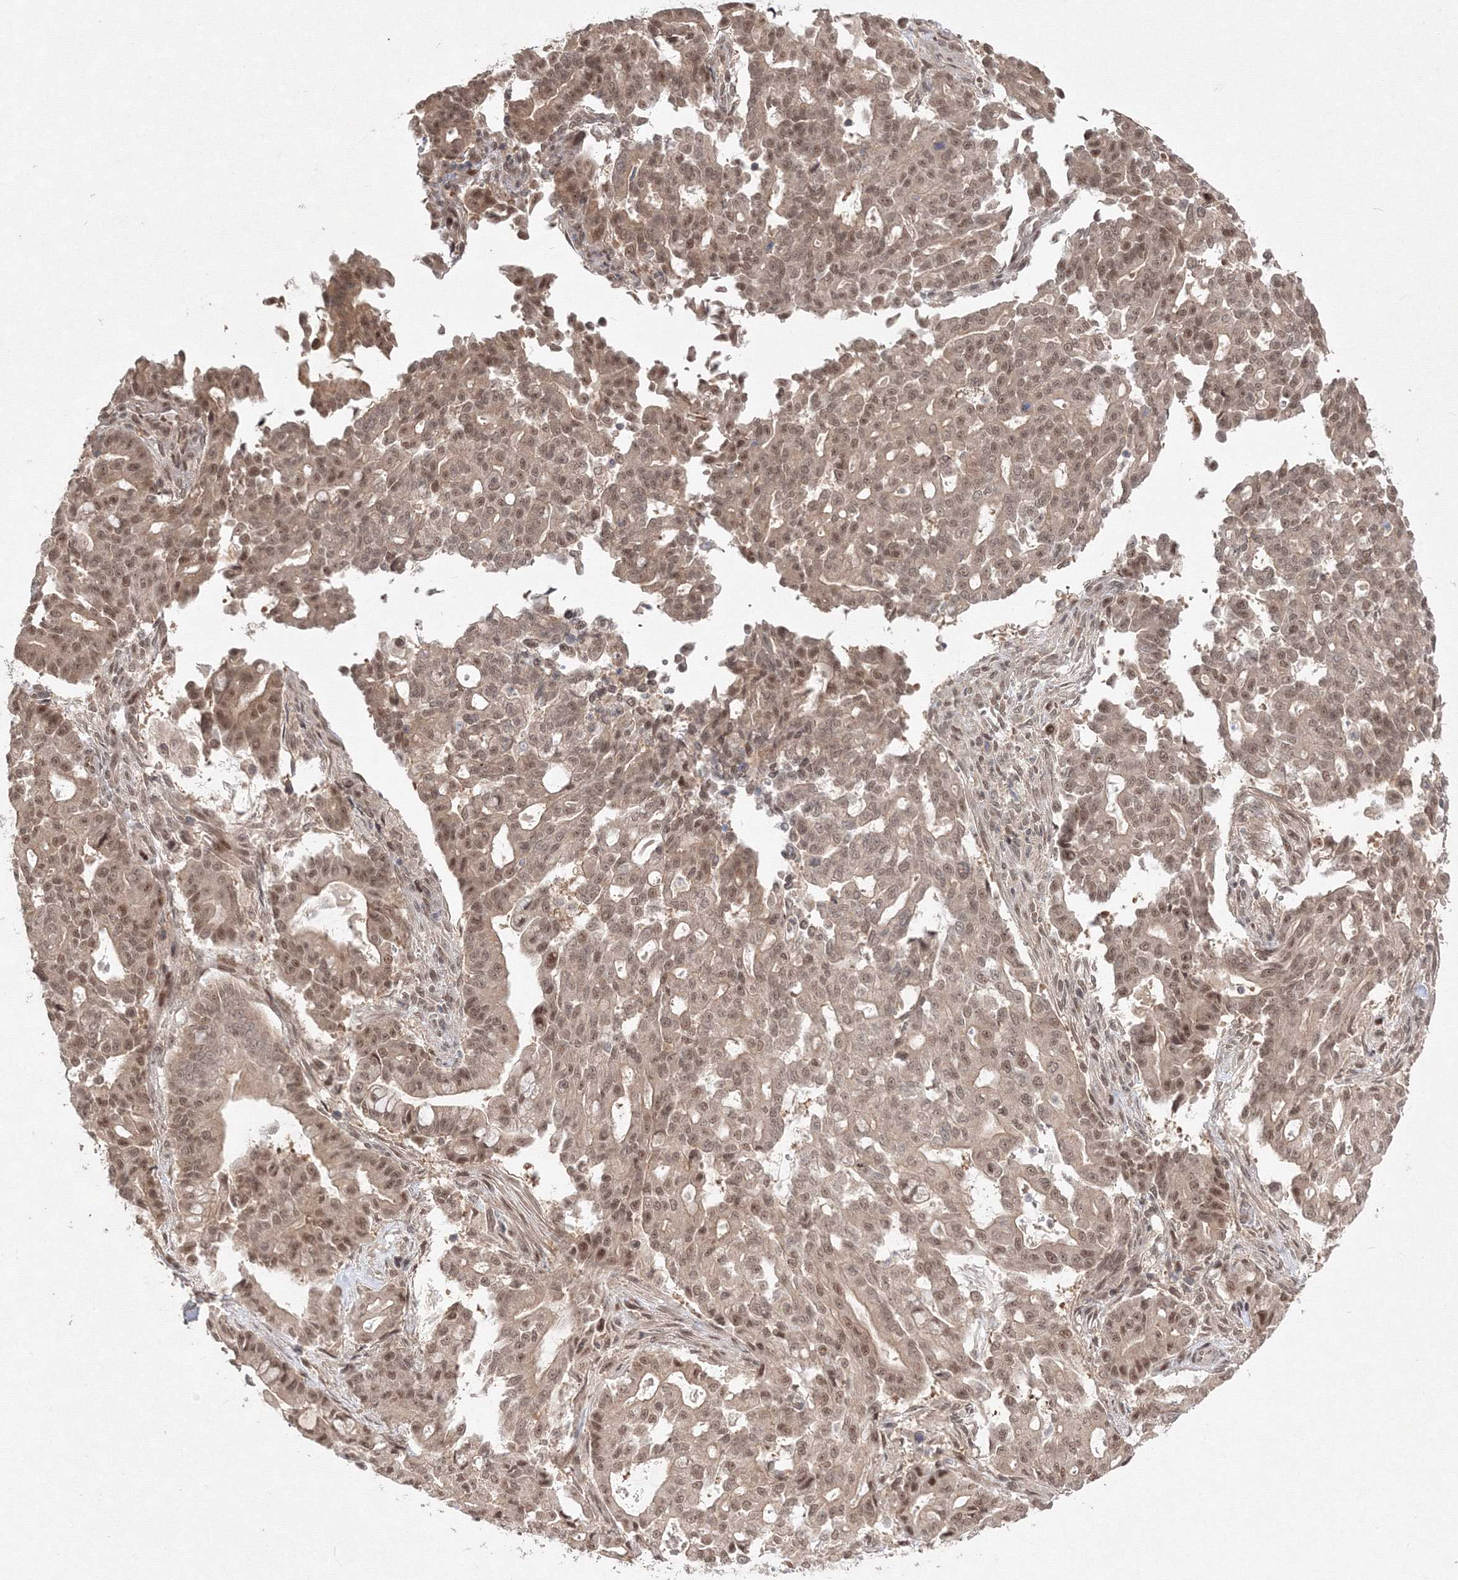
{"staining": {"intensity": "moderate", "quantity": ">75%", "location": "nuclear"}, "tissue": "pancreatic cancer", "cell_type": "Tumor cells", "image_type": "cancer", "snomed": [{"axis": "morphology", "description": "Adenocarcinoma, NOS"}, {"axis": "topography", "description": "Pancreas"}], "caption": "DAB (3,3'-diaminobenzidine) immunohistochemical staining of pancreatic adenocarcinoma exhibits moderate nuclear protein positivity in about >75% of tumor cells.", "gene": "COPS4", "patient": {"sex": "male", "age": 63}}